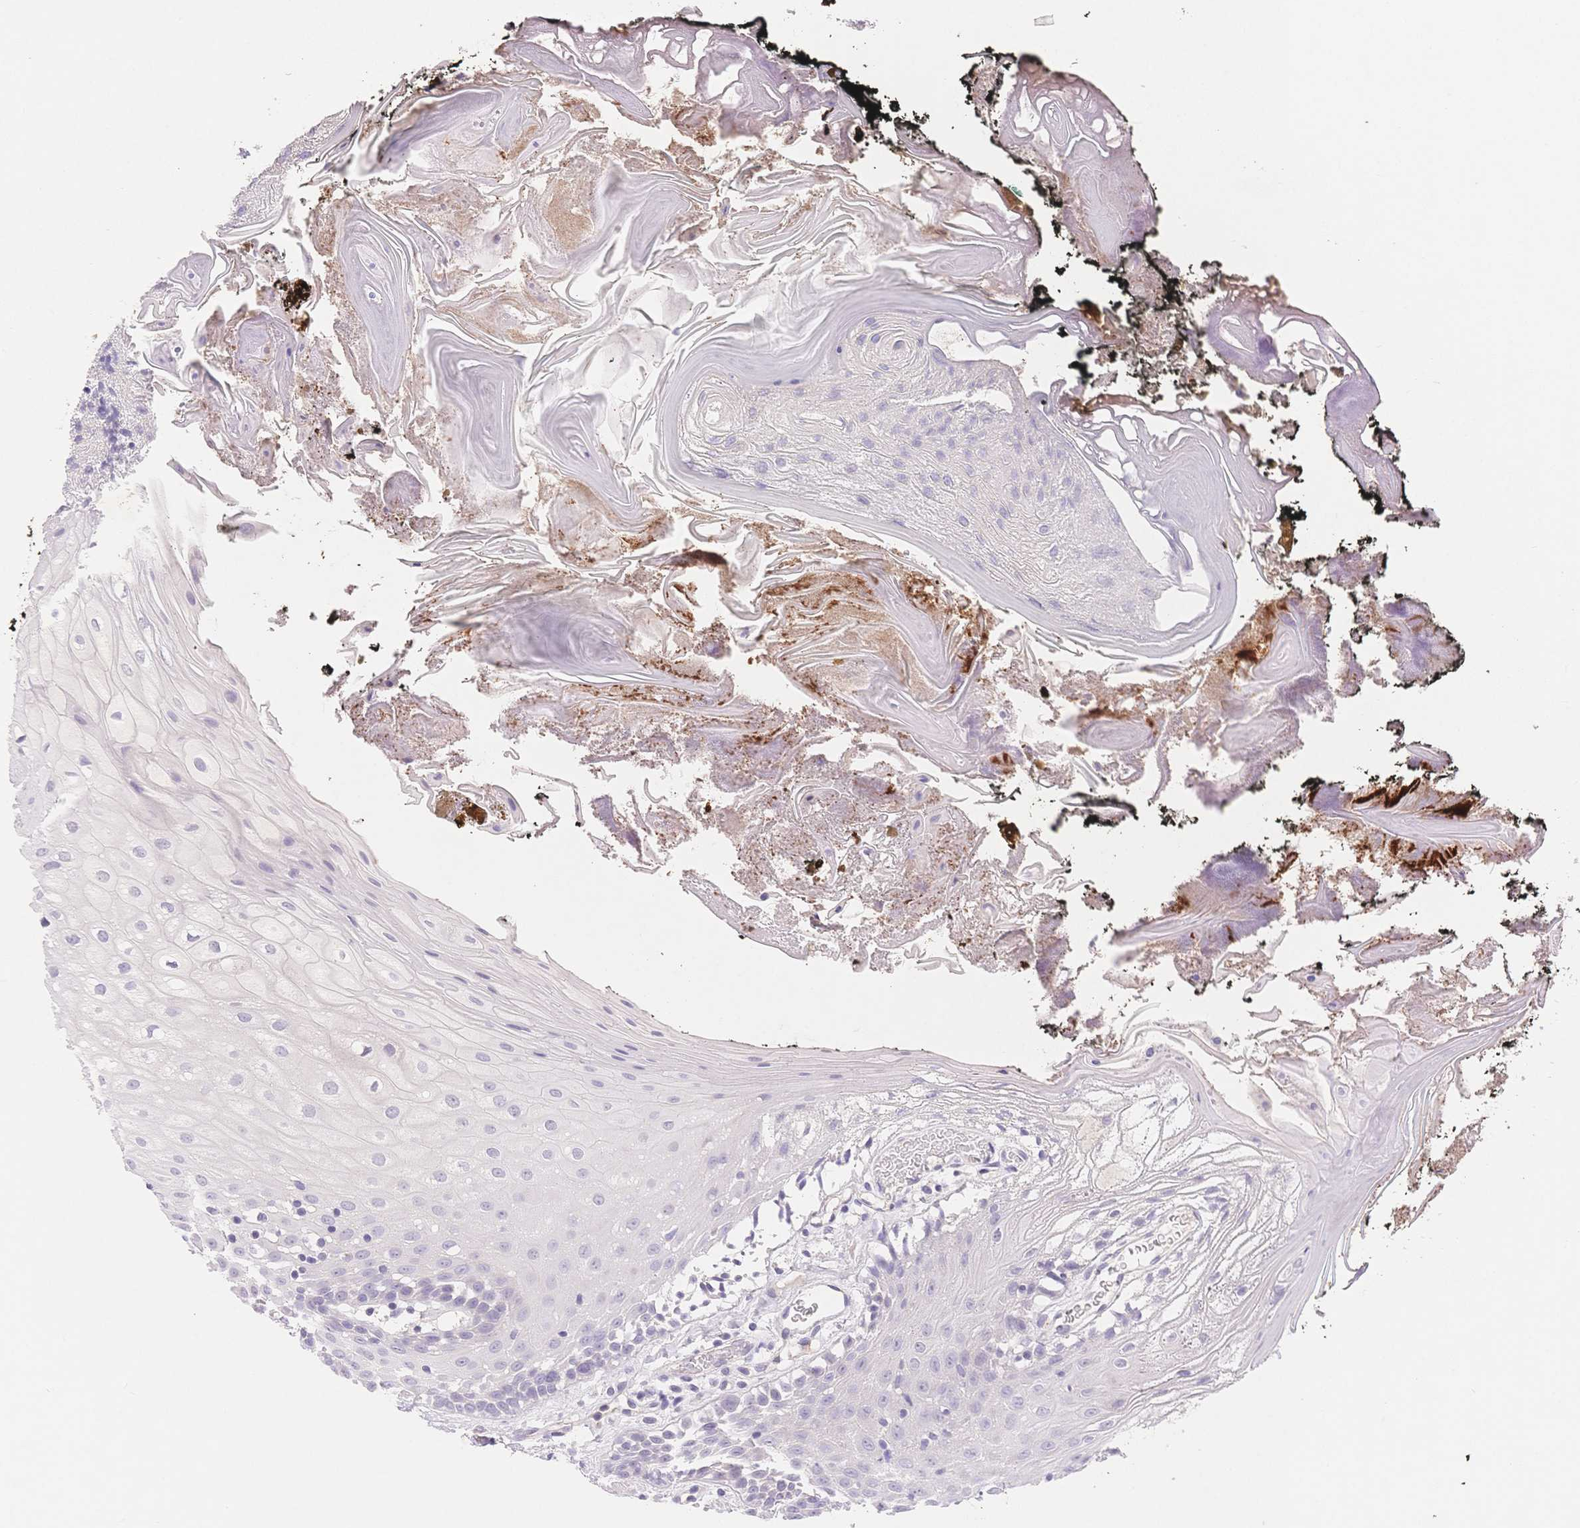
{"staining": {"intensity": "negative", "quantity": "none", "location": "none"}, "tissue": "oral mucosa", "cell_type": "Squamous epithelial cells", "image_type": "normal", "snomed": [{"axis": "morphology", "description": "Normal tissue, NOS"}, {"axis": "morphology", "description": "Squamous cell carcinoma, NOS"}, {"axis": "topography", "description": "Oral tissue"}, {"axis": "topography", "description": "Head-Neck"}], "caption": "A micrograph of oral mucosa stained for a protein exhibits no brown staining in squamous epithelial cells.", "gene": "MYOM1", "patient": {"sex": "male", "age": 69}}